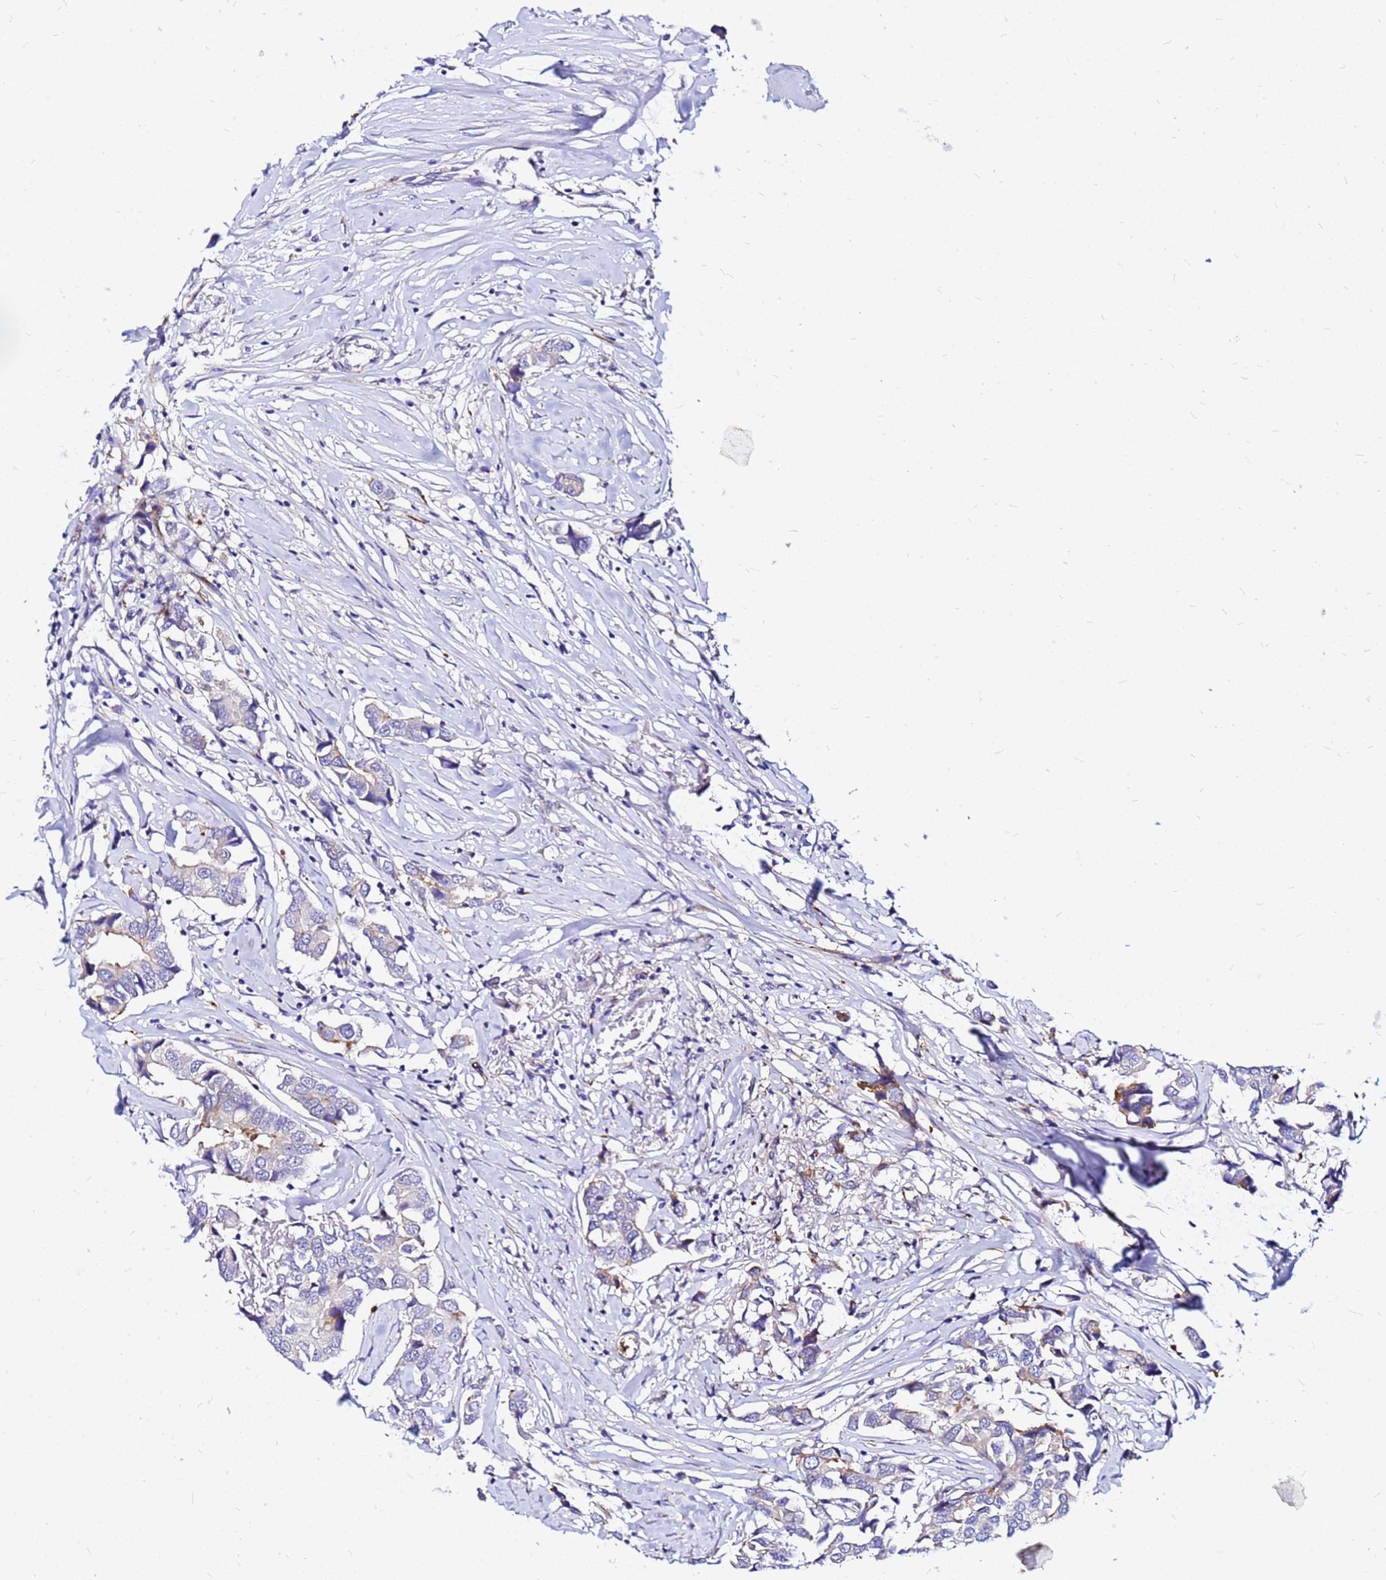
{"staining": {"intensity": "weak", "quantity": "<25%", "location": "cytoplasmic/membranous"}, "tissue": "breast cancer", "cell_type": "Tumor cells", "image_type": "cancer", "snomed": [{"axis": "morphology", "description": "Duct carcinoma"}, {"axis": "topography", "description": "Breast"}], "caption": "This is a micrograph of immunohistochemistry staining of breast intraductal carcinoma, which shows no positivity in tumor cells.", "gene": "TUBA8", "patient": {"sex": "female", "age": 80}}